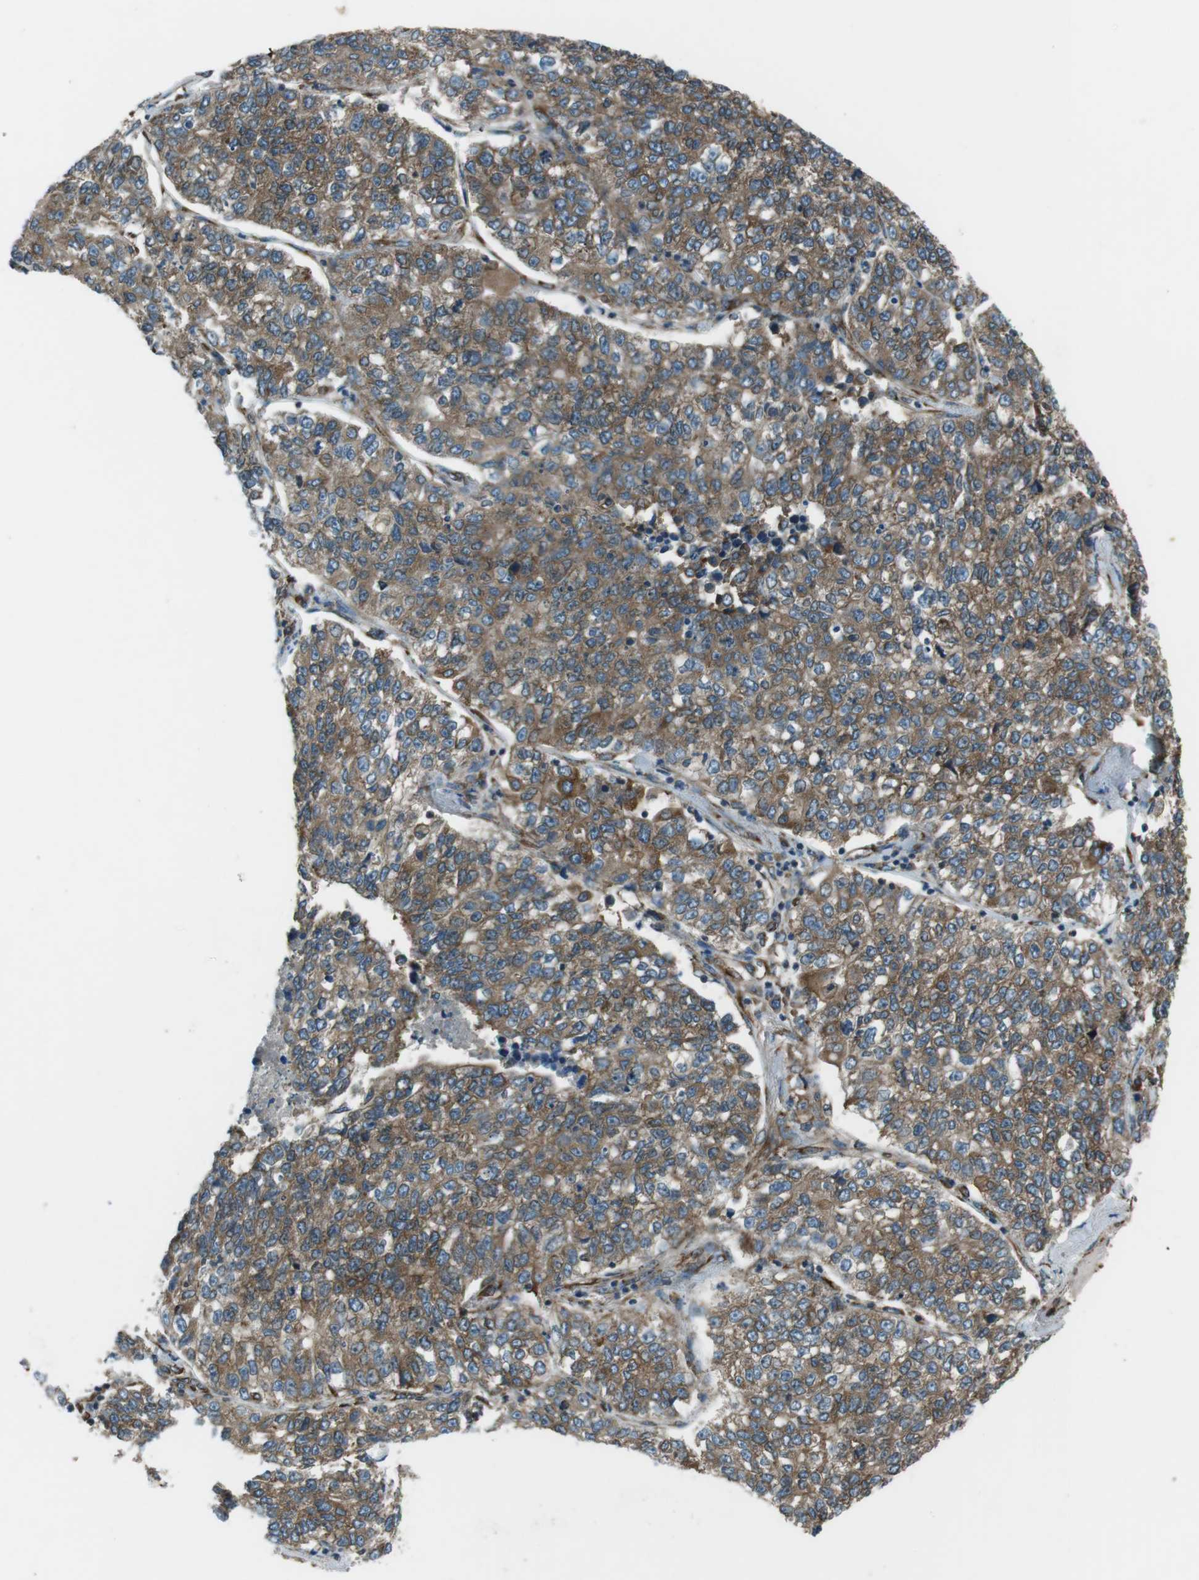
{"staining": {"intensity": "strong", "quantity": ">75%", "location": "cytoplasmic/membranous"}, "tissue": "lung cancer", "cell_type": "Tumor cells", "image_type": "cancer", "snomed": [{"axis": "morphology", "description": "Adenocarcinoma, NOS"}, {"axis": "topography", "description": "Lung"}], "caption": "A micrograph of lung cancer stained for a protein exhibits strong cytoplasmic/membranous brown staining in tumor cells. Nuclei are stained in blue.", "gene": "KTN1", "patient": {"sex": "male", "age": 49}}